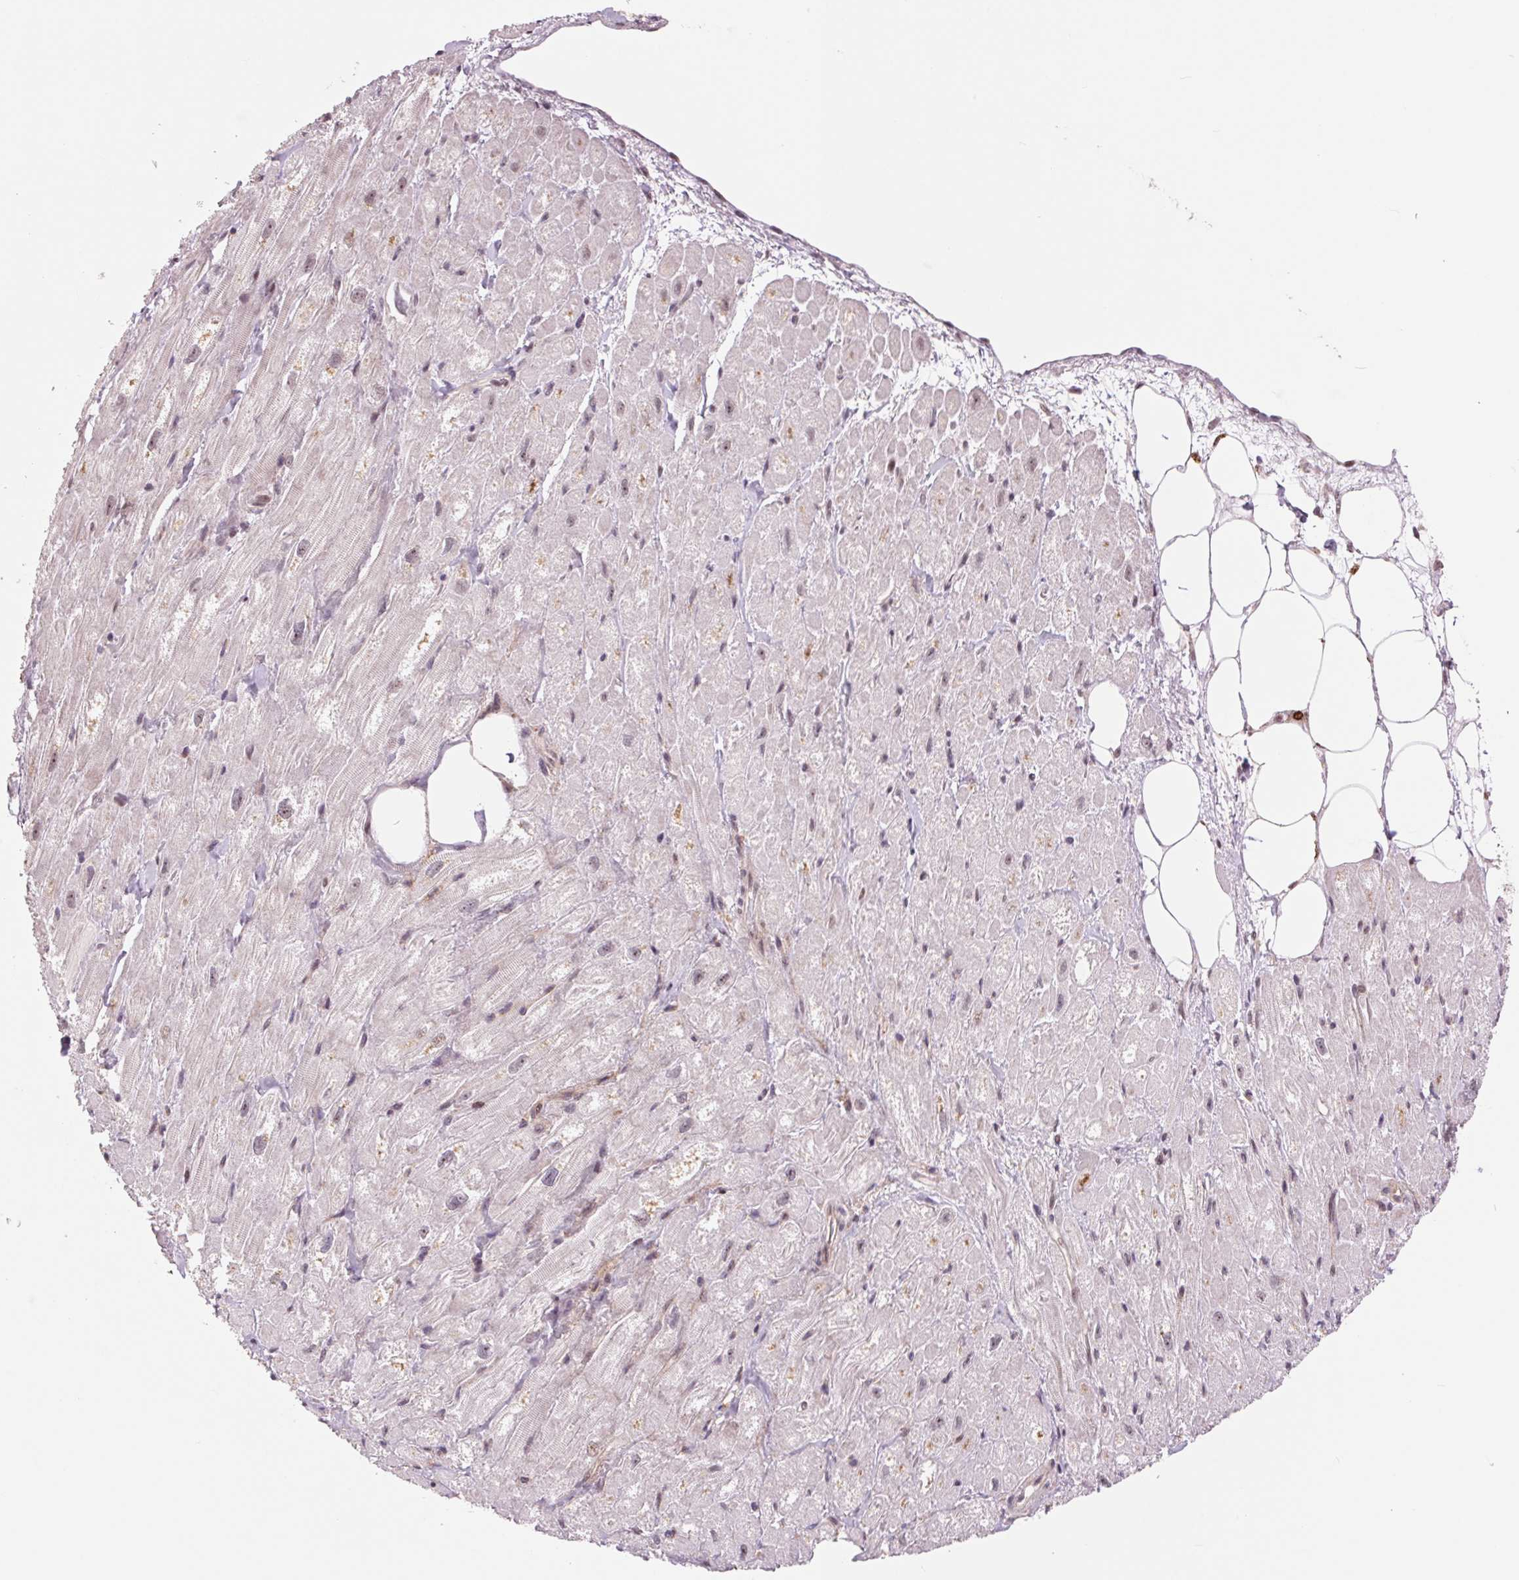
{"staining": {"intensity": "moderate", "quantity": "25%-75%", "location": "cytoplasmic/membranous"}, "tissue": "heart muscle", "cell_type": "Cardiomyocytes", "image_type": "normal", "snomed": [{"axis": "morphology", "description": "Normal tissue, NOS"}, {"axis": "topography", "description": "Heart"}], "caption": "High-magnification brightfield microscopy of benign heart muscle stained with DAB (brown) and counterstained with hematoxylin (blue). cardiomyocytes exhibit moderate cytoplasmic/membranous staining is present in approximately25%-75% of cells.", "gene": "CHMP4B", "patient": {"sex": "female", "age": 62}}